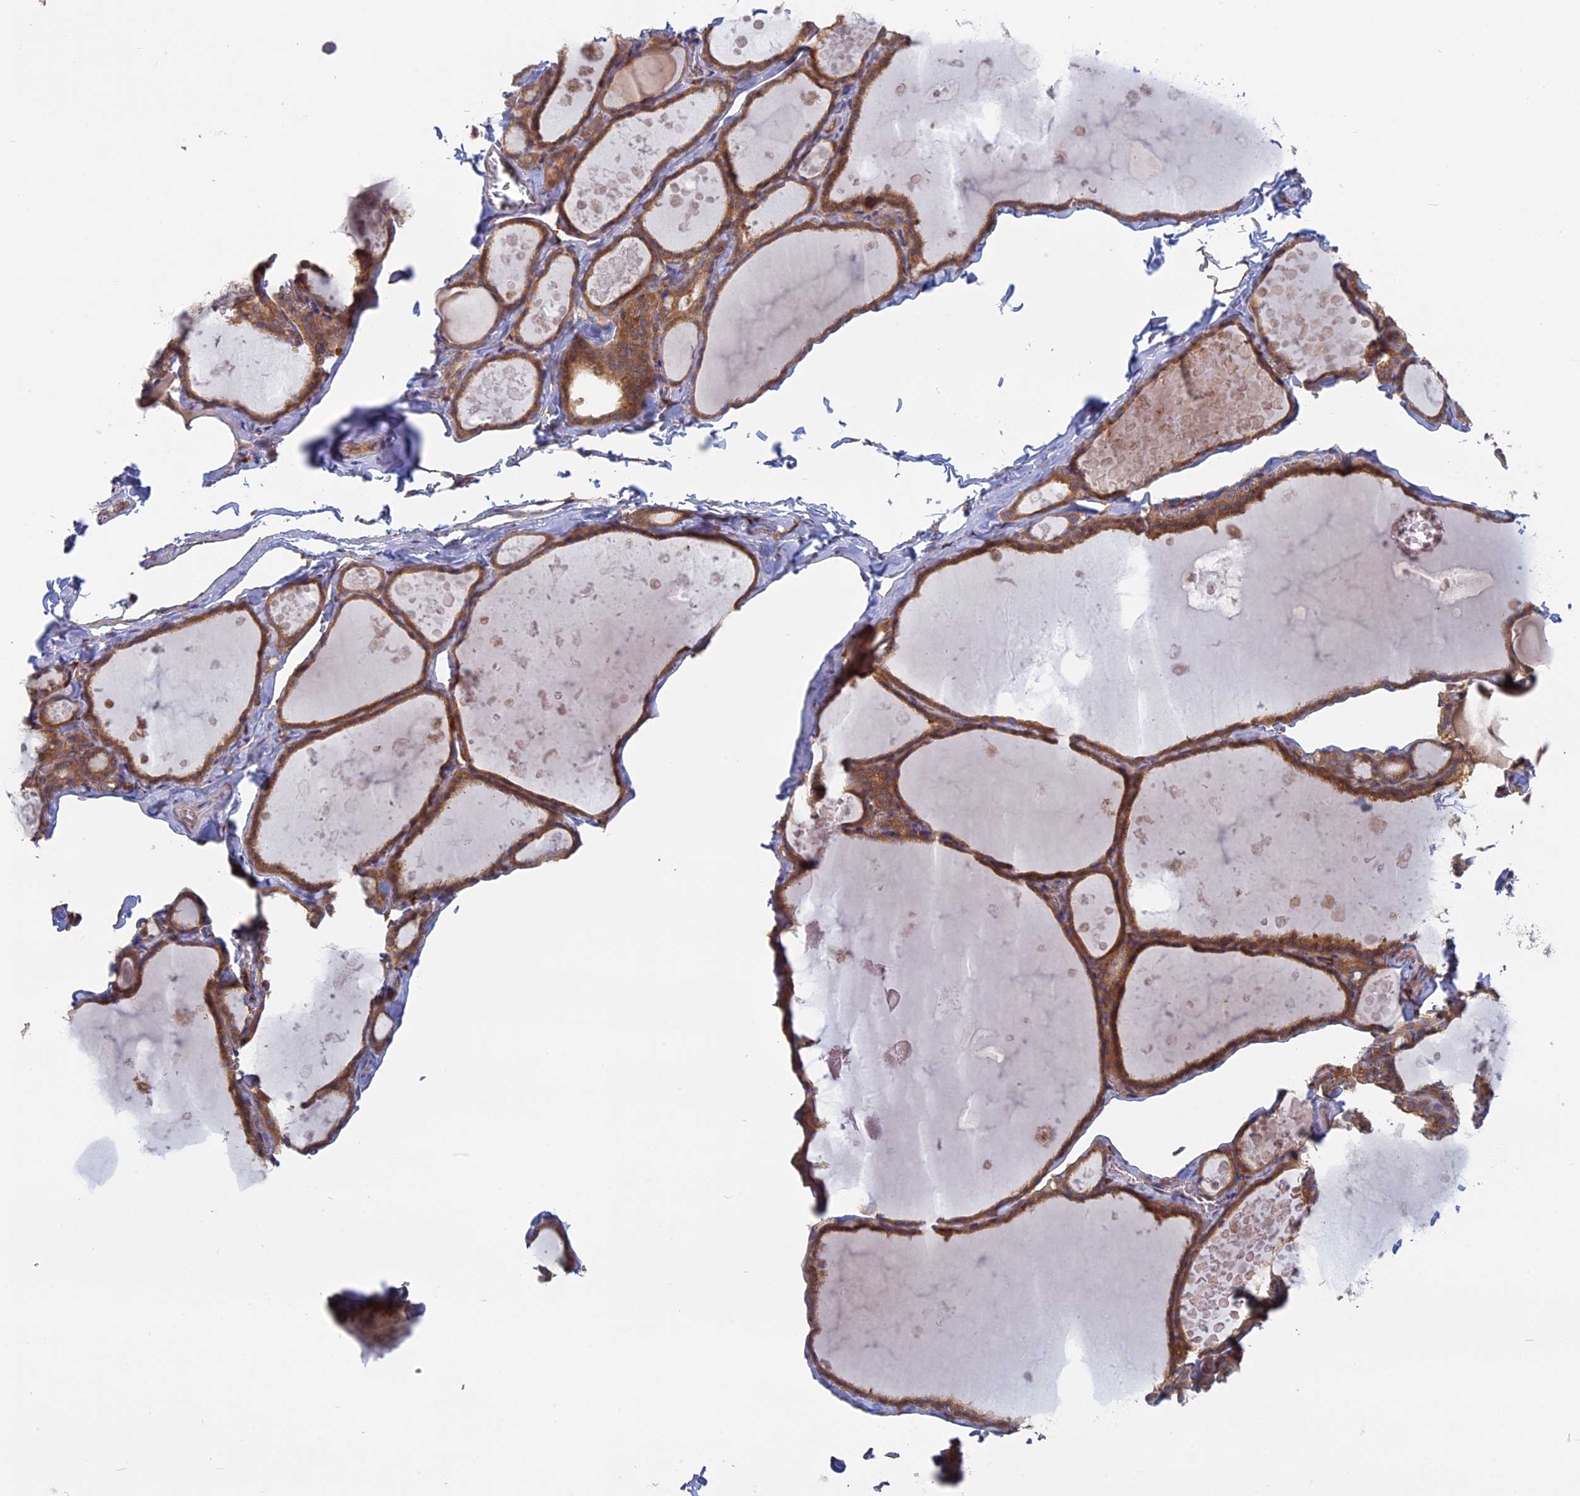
{"staining": {"intensity": "moderate", "quantity": ">75%", "location": "cytoplasmic/membranous"}, "tissue": "thyroid gland", "cell_type": "Glandular cells", "image_type": "normal", "snomed": [{"axis": "morphology", "description": "Normal tissue, NOS"}, {"axis": "topography", "description": "Thyroid gland"}], "caption": "Glandular cells reveal medium levels of moderate cytoplasmic/membranous positivity in about >75% of cells in normal human thyroid gland.", "gene": "TMEM208", "patient": {"sex": "male", "age": 56}}